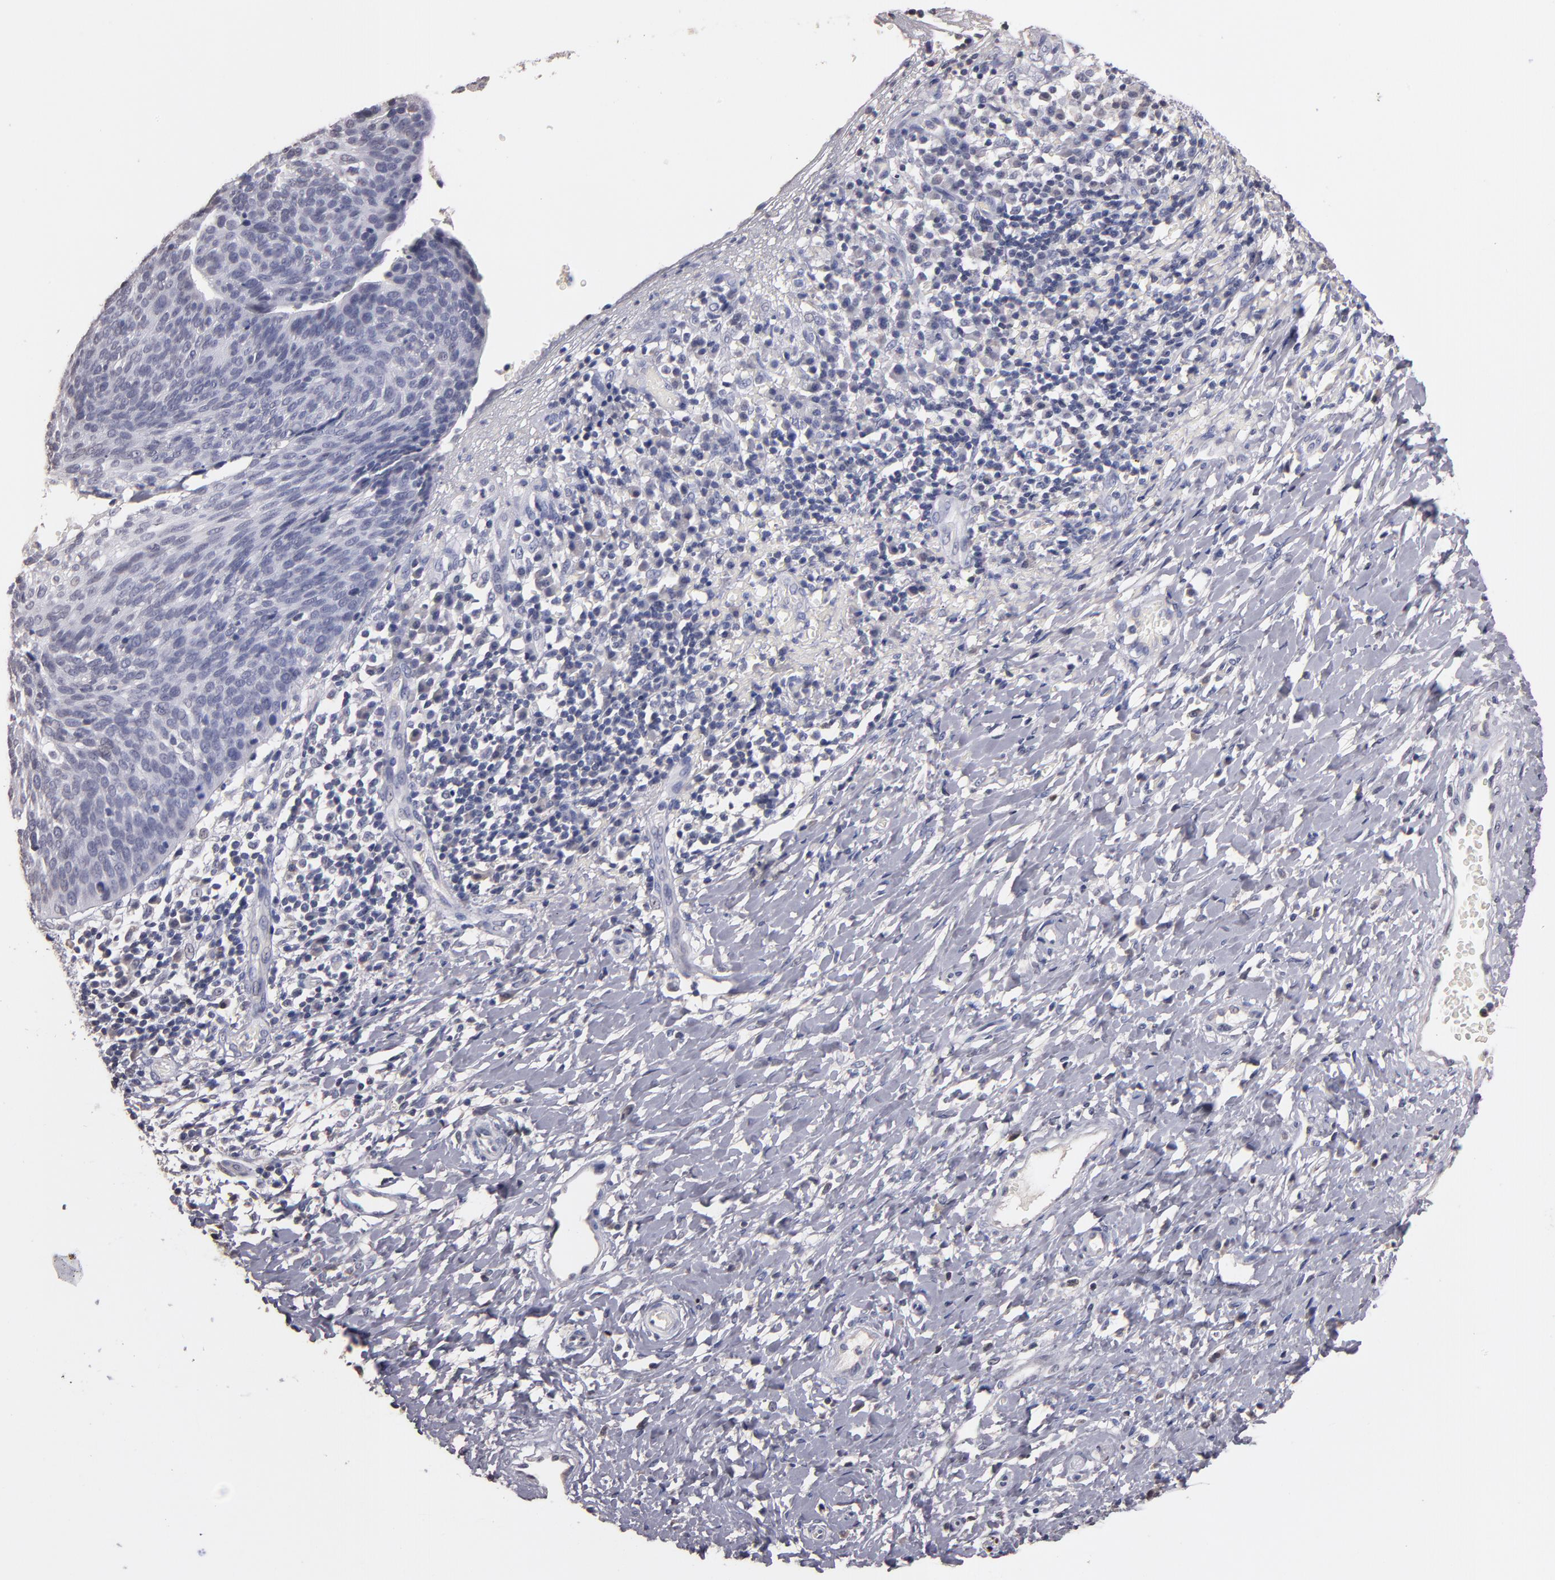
{"staining": {"intensity": "negative", "quantity": "none", "location": "none"}, "tissue": "cervical cancer", "cell_type": "Tumor cells", "image_type": "cancer", "snomed": [{"axis": "morphology", "description": "Normal tissue, NOS"}, {"axis": "morphology", "description": "Squamous cell carcinoma, NOS"}, {"axis": "topography", "description": "Cervix"}], "caption": "Immunohistochemistry (IHC) of cervical cancer exhibits no staining in tumor cells.", "gene": "SOX10", "patient": {"sex": "female", "age": 39}}